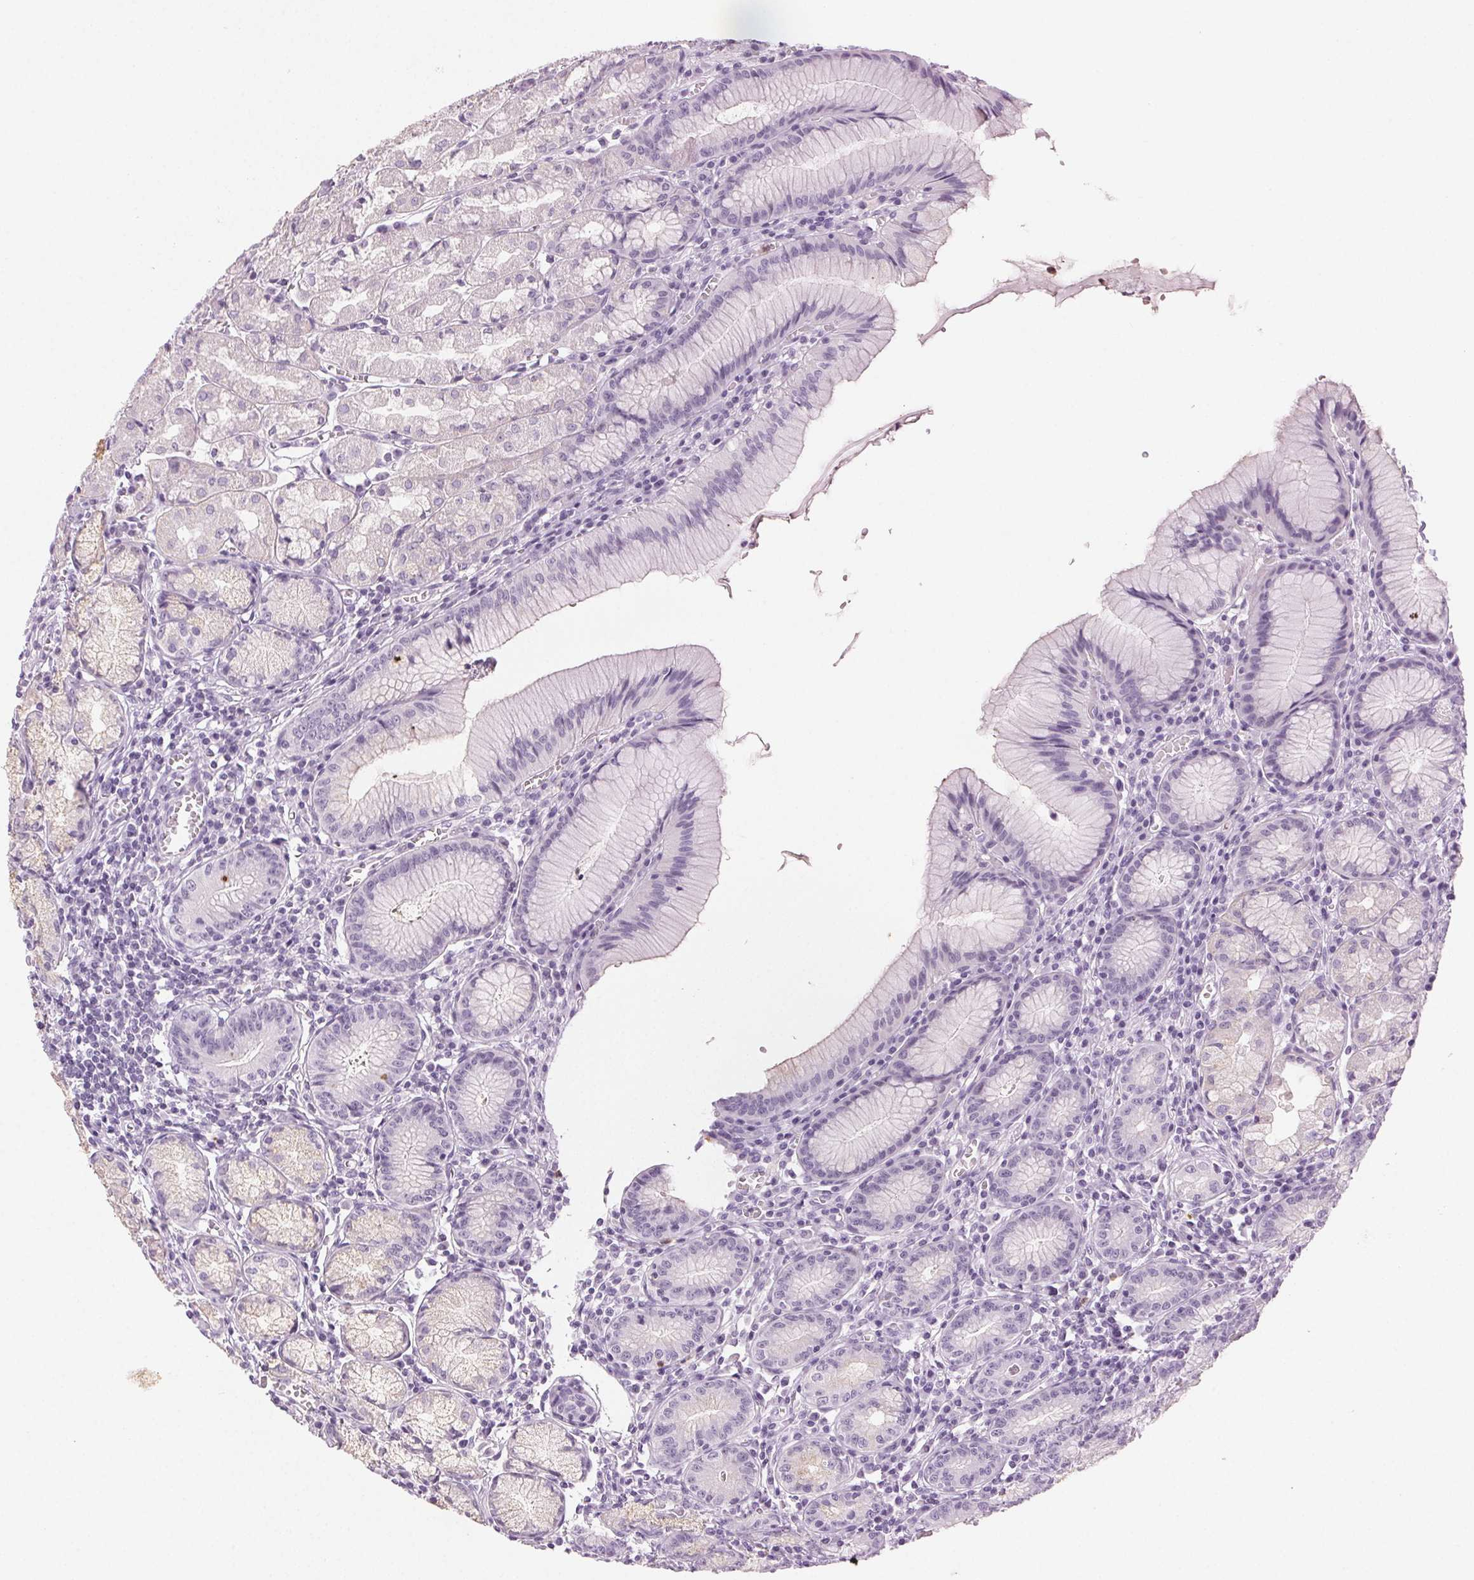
{"staining": {"intensity": "weak", "quantity": "<25%", "location": "cytoplasmic/membranous"}, "tissue": "stomach", "cell_type": "Glandular cells", "image_type": "normal", "snomed": [{"axis": "morphology", "description": "Normal tissue, NOS"}, {"axis": "topography", "description": "Stomach"}], "caption": "A photomicrograph of stomach stained for a protein shows no brown staining in glandular cells.", "gene": "MPO", "patient": {"sex": "male", "age": 55}}